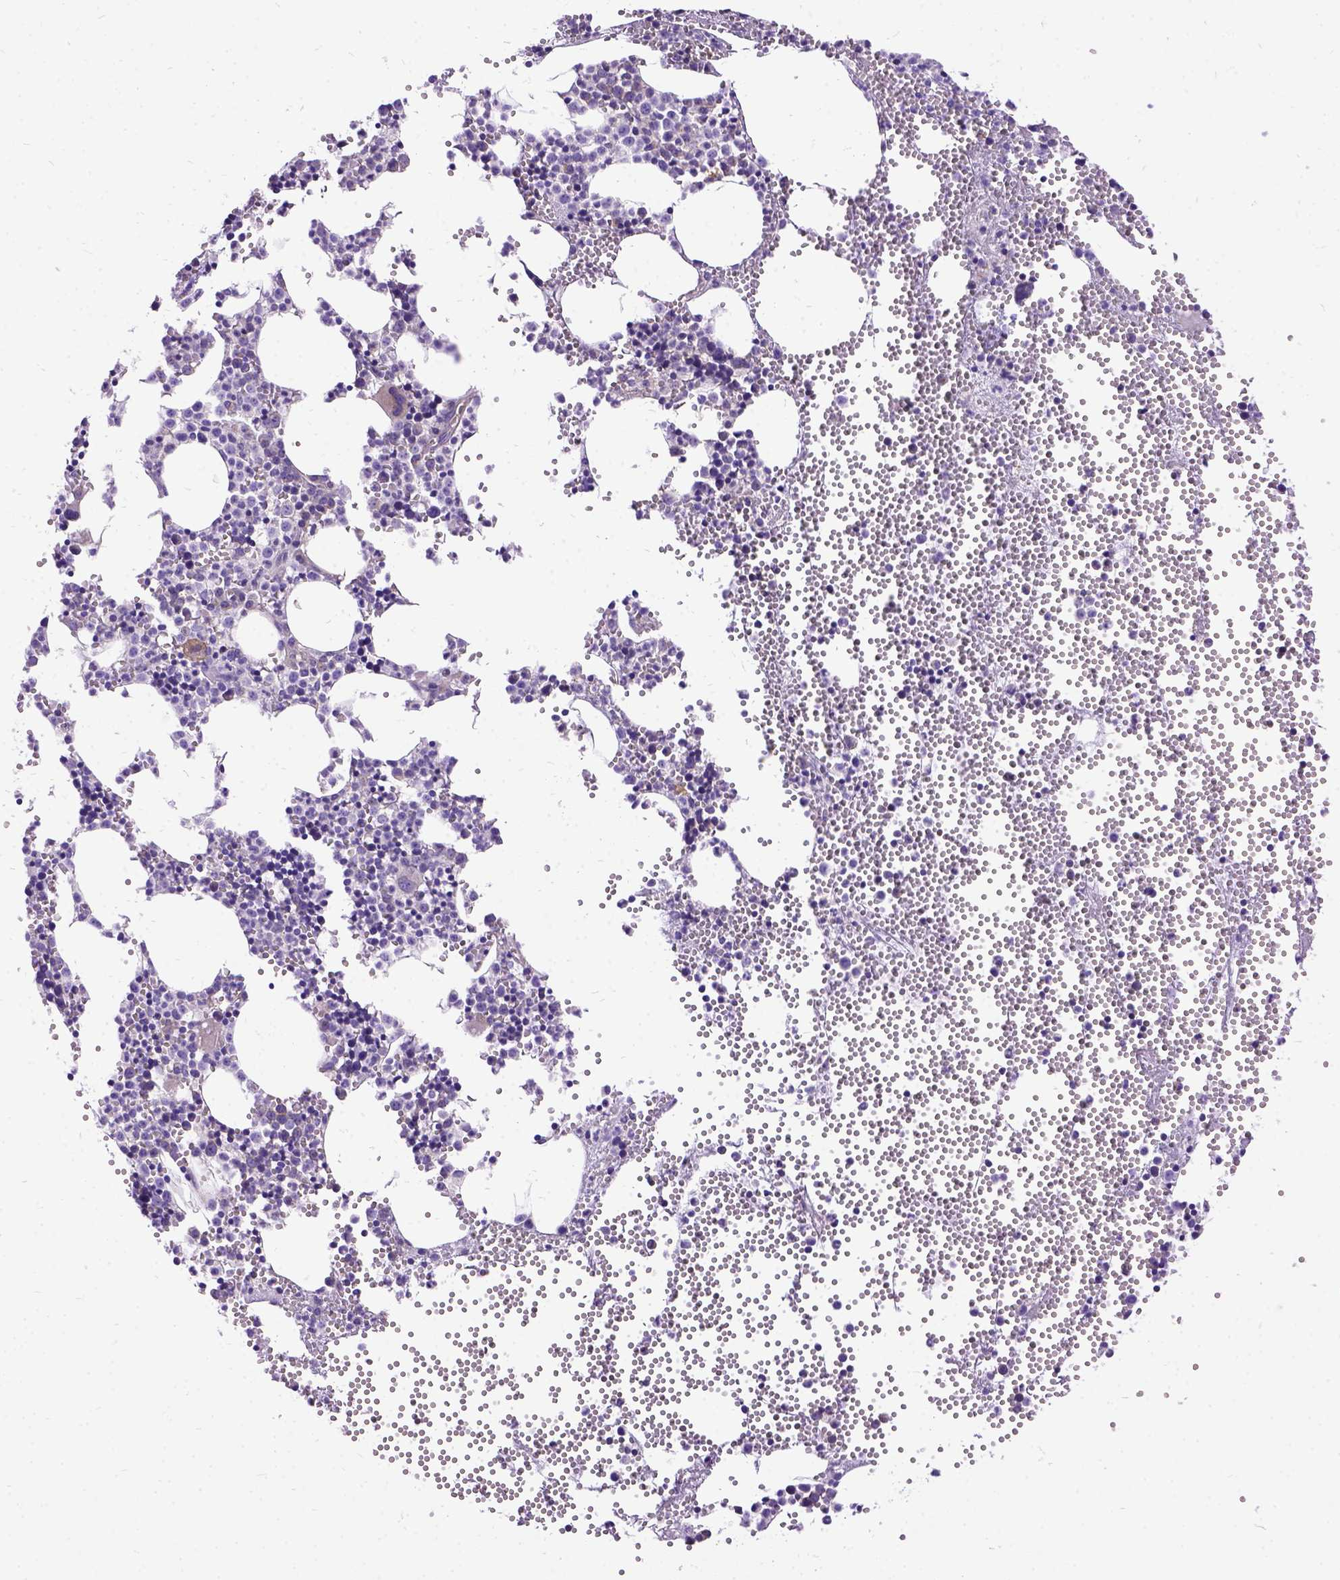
{"staining": {"intensity": "moderate", "quantity": "<25%", "location": "cytoplasmic/membranous"}, "tissue": "bone marrow", "cell_type": "Hematopoietic cells", "image_type": "normal", "snomed": [{"axis": "morphology", "description": "Normal tissue, NOS"}, {"axis": "topography", "description": "Bone marrow"}], "caption": "Immunohistochemical staining of normal human bone marrow exhibits low levels of moderate cytoplasmic/membranous staining in approximately <25% of hematopoietic cells.", "gene": "CFAP54", "patient": {"sex": "male", "age": 89}}